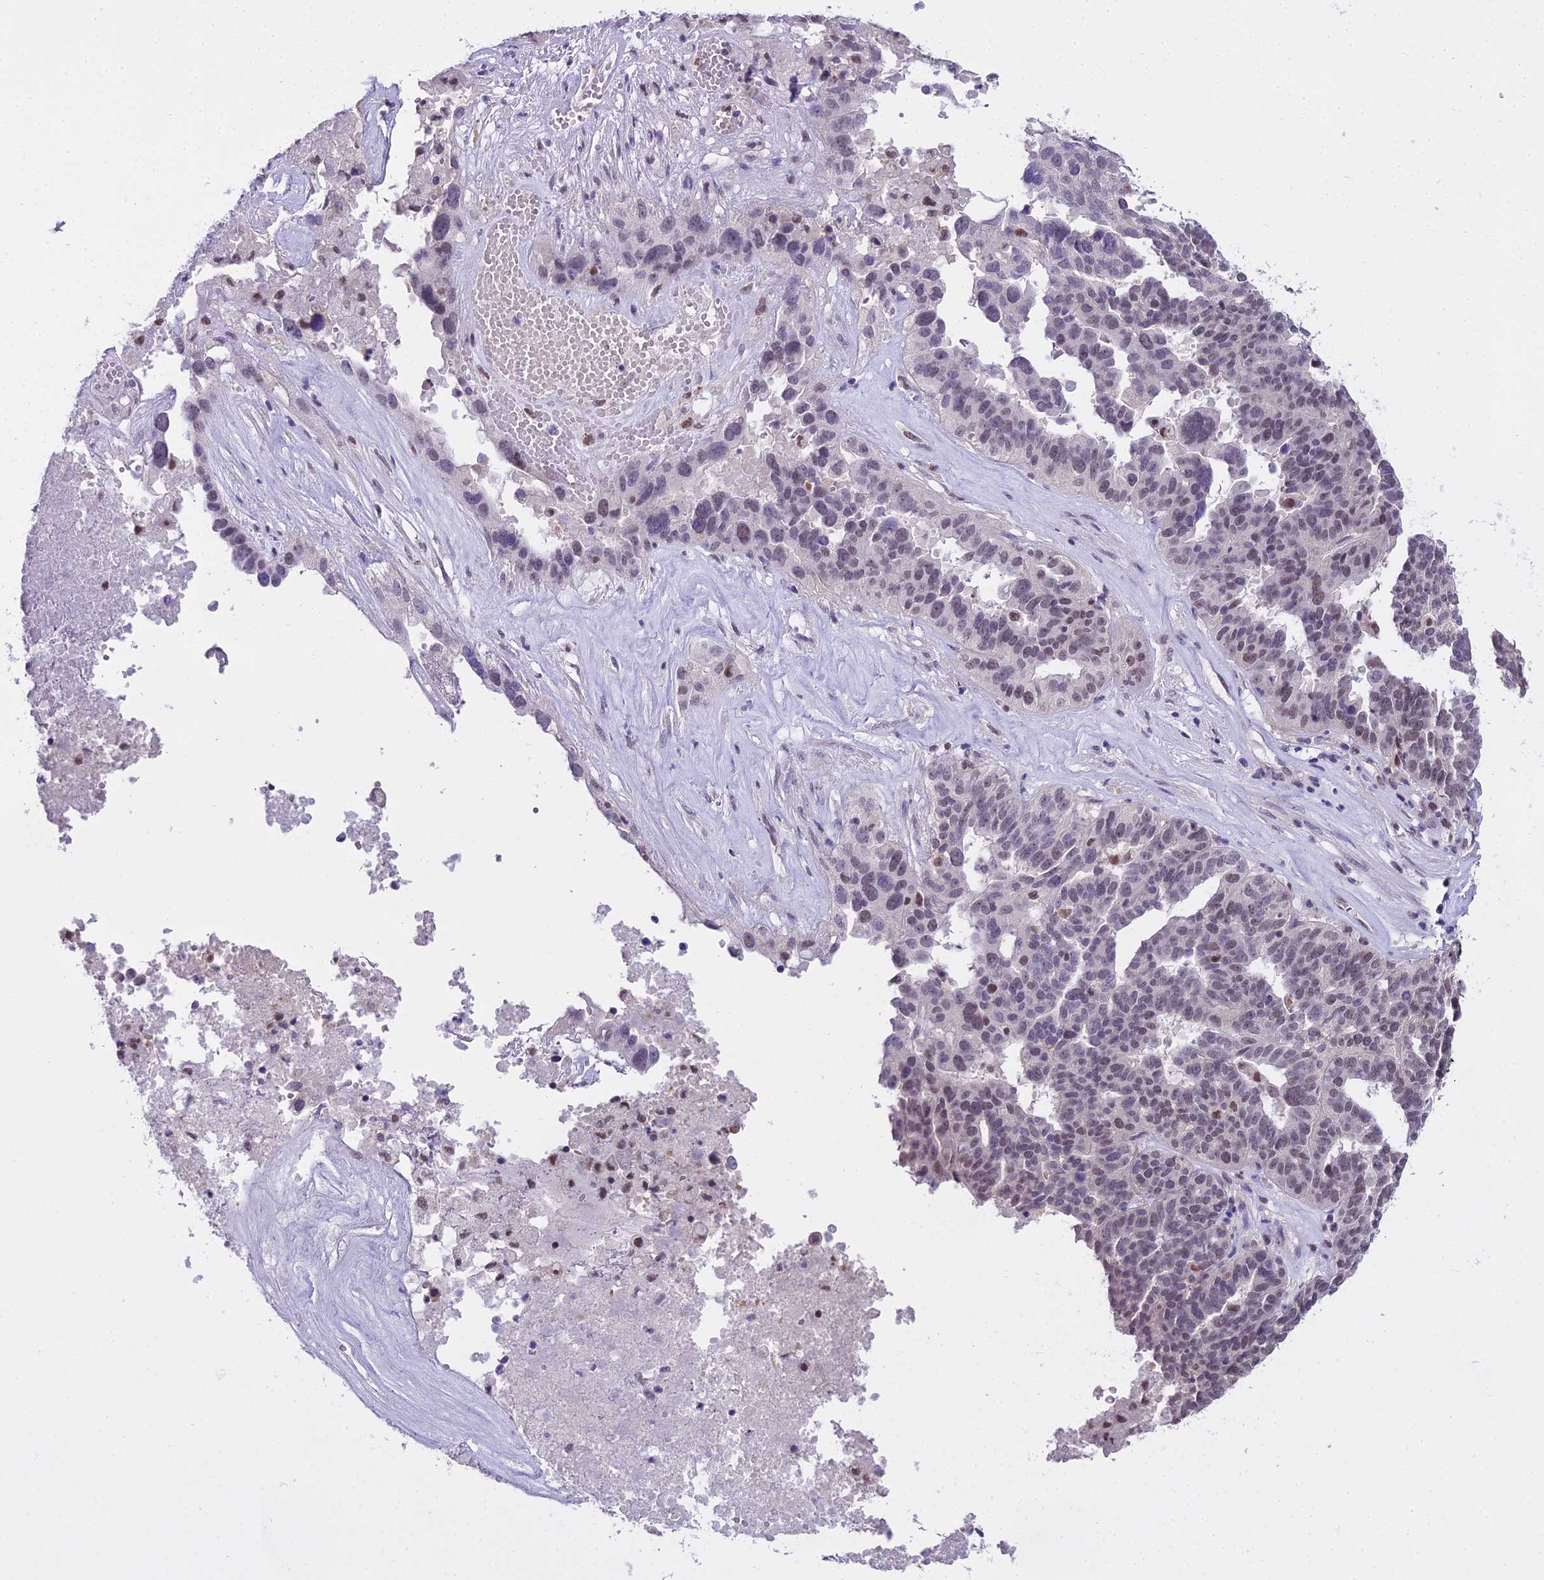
{"staining": {"intensity": "weak", "quantity": "<25%", "location": "nuclear"}, "tissue": "ovarian cancer", "cell_type": "Tumor cells", "image_type": "cancer", "snomed": [{"axis": "morphology", "description": "Cystadenocarcinoma, serous, NOS"}, {"axis": "topography", "description": "Ovary"}], "caption": "The immunohistochemistry (IHC) micrograph has no significant positivity in tumor cells of ovarian cancer (serous cystadenocarcinoma) tissue.", "gene": "MAT2A", "patient": {"sex": "female", "age": 59}}